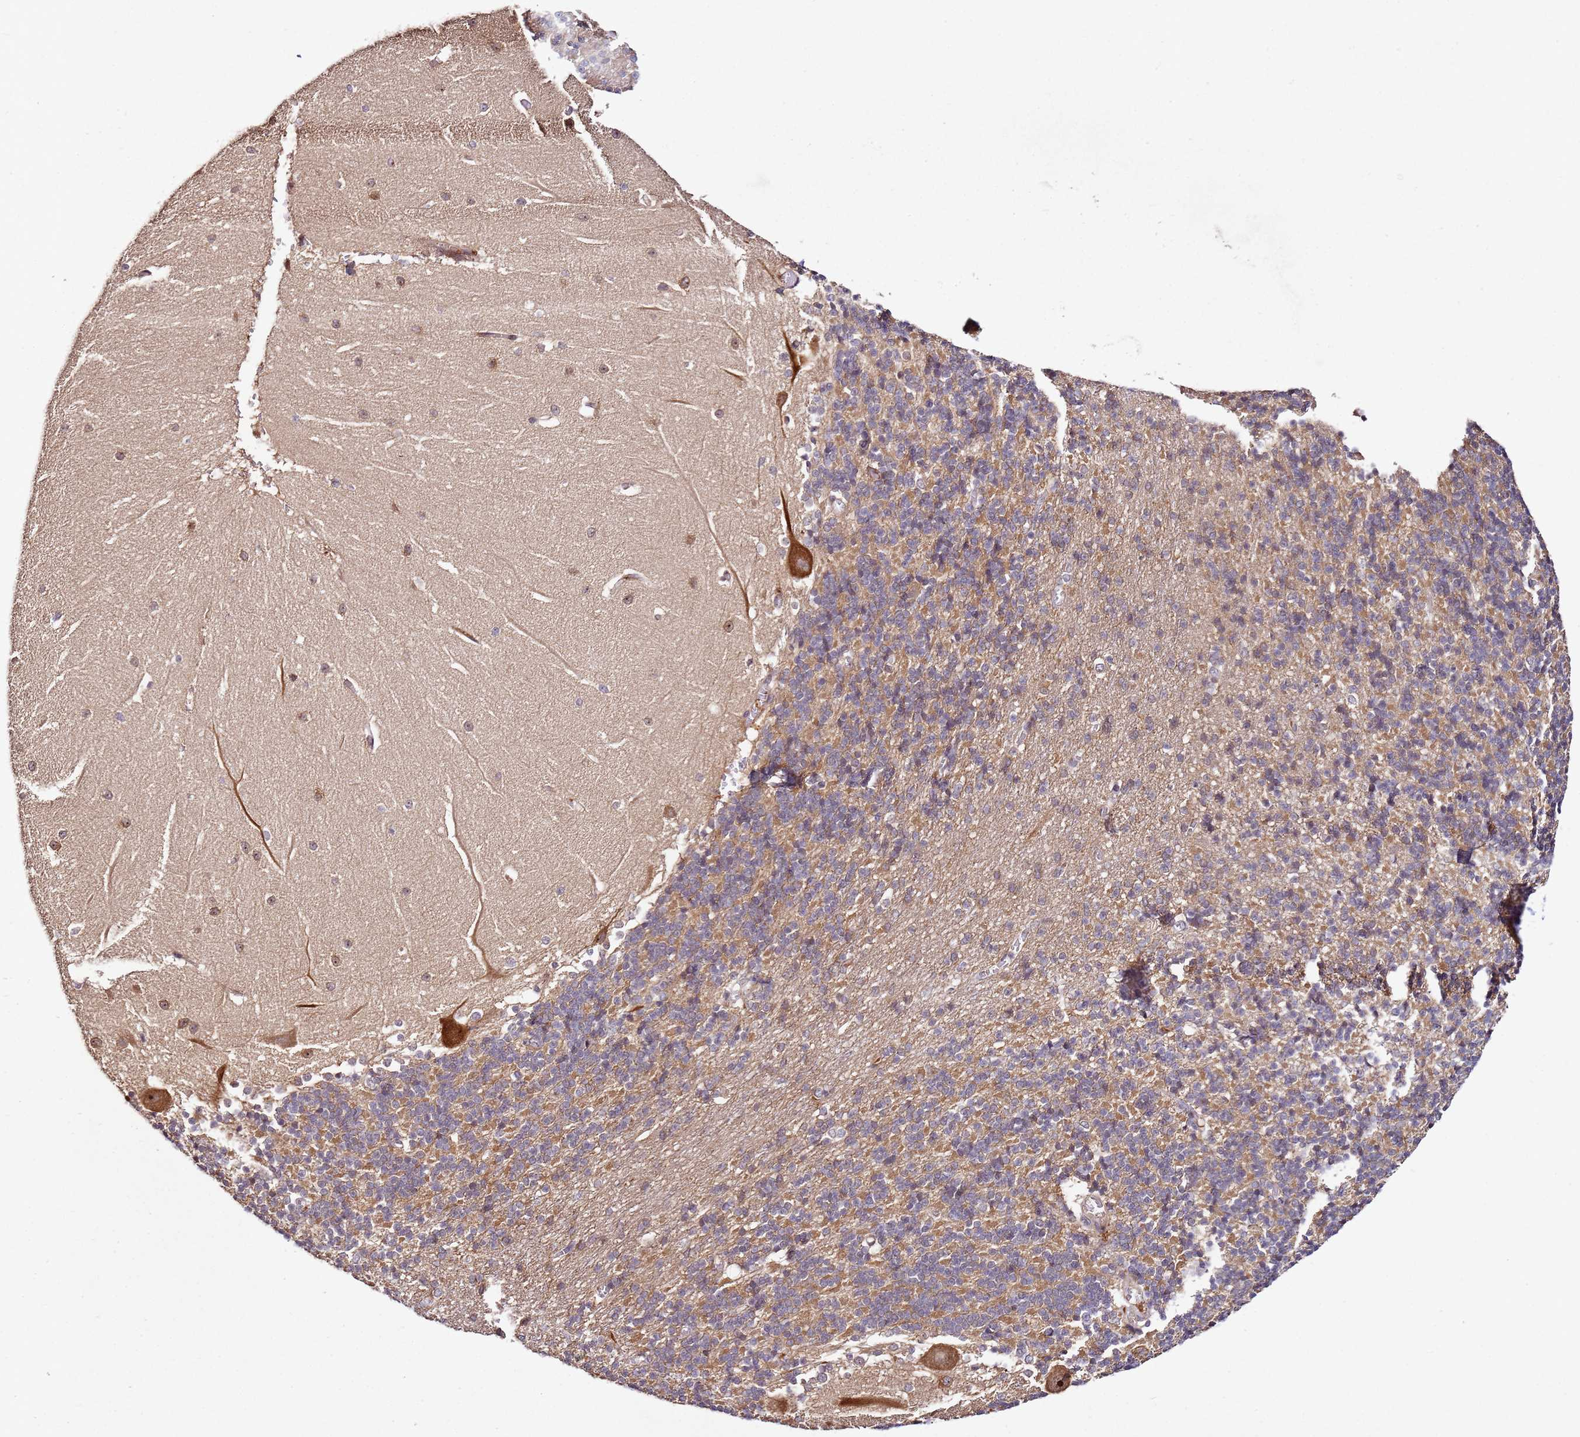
{"staining": {"intensity": "moderate", "quantity": "25%-75%", "location": "cytoplasmic/membranous"}, "tissue": "cerebellum", "cell_type": "Cells in granular layer", "image_type": "normal", "snomed": [{"axis": "morphology", "description": "Normal tissue, NOS"}, {"axis": "topography", "description": "Cerebellum"}], "caption": "An immunohistochemistry image of normal tissue is shown. Protein staining in brown shows moderate cytoplasmic/membranous positivity in cerebellum within cells in granular layer.", "gene": "DDX27", "patient": {"sex": "male", "age": 37}}